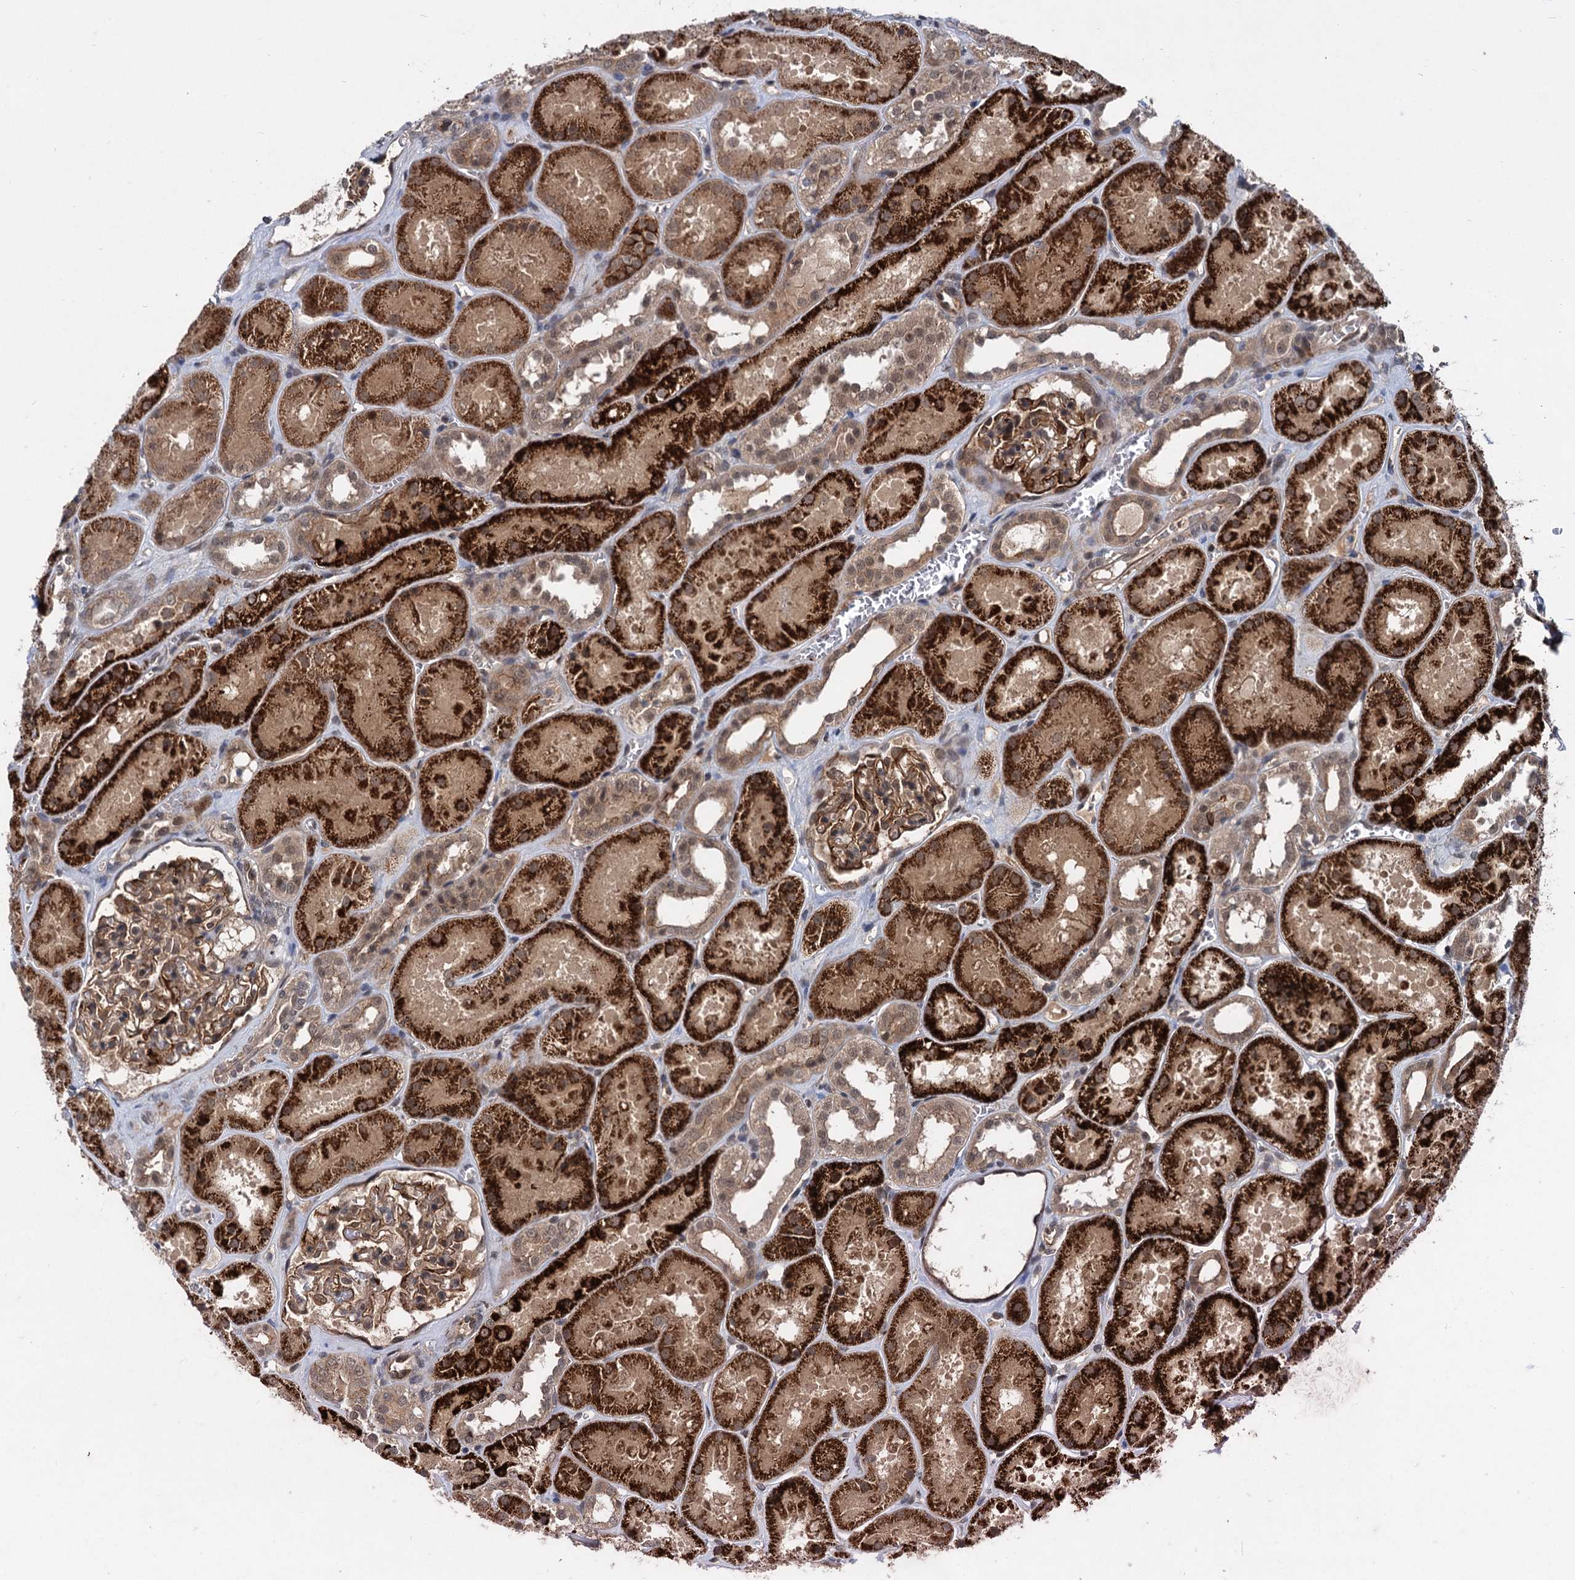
{"staining": {"intensity": "moderate", "quantity": ">75%", "location": "cytoplasmic/membranous"}, "tissue": "kidney", "cell_type": "Cells in glomeruli", "image_type": "normal", "snomed": [{"axis": "morphology", "description": "Normal tissue, NOS"}, {"axis": "topography", "description": "Kidney"}], "caption": "A brown stain highlights moderate cytoplasmic/membranous expression of a protein in cells in glomeruli of unremarkable human kidney.", "gene": "RITA1", "patient": {"sex": "female", "age": 41}}